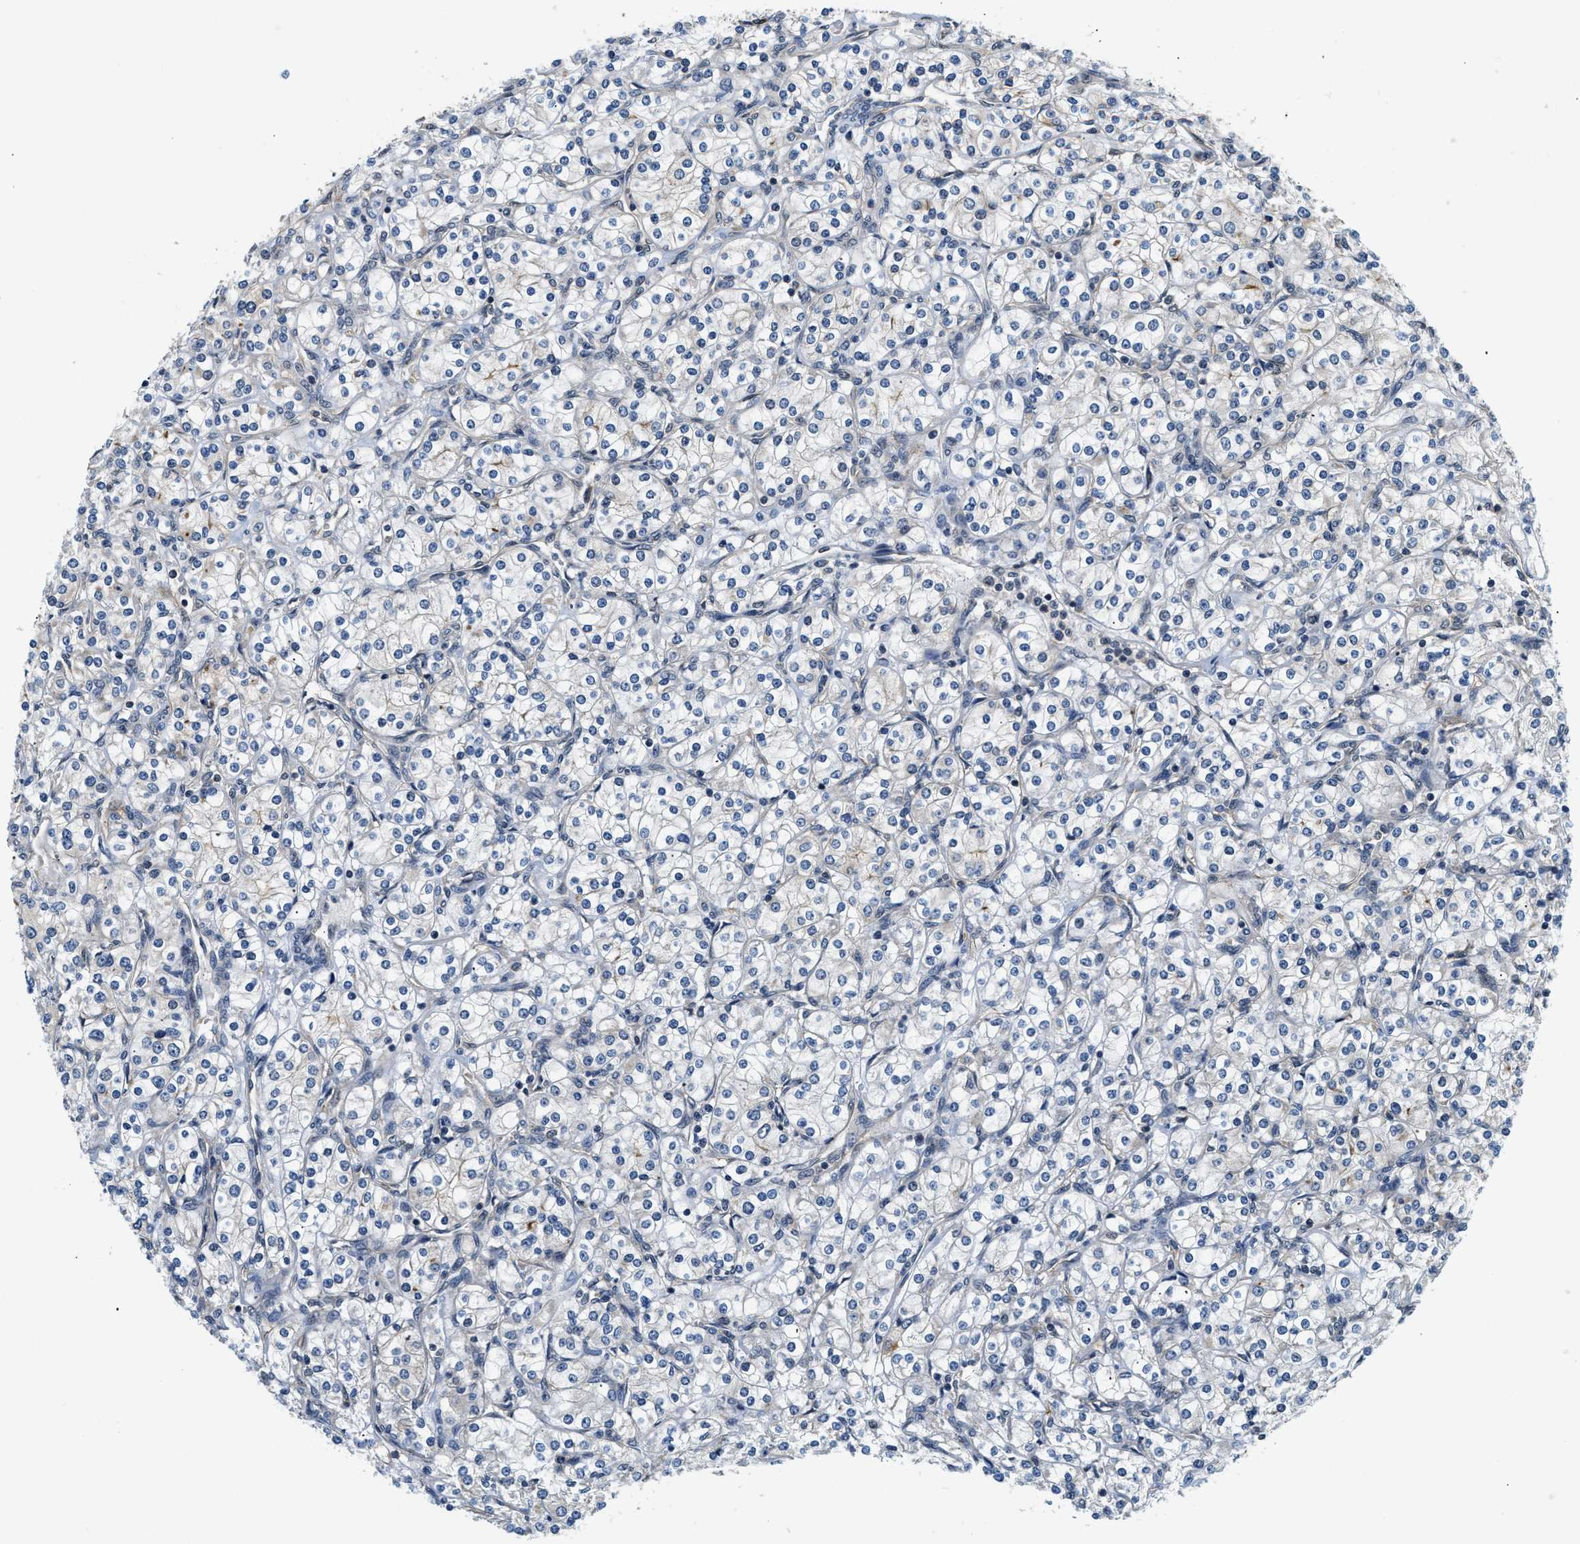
{"staining": {"intensity": "negative", "quantity": "none", "location": "none"}, "tissue": "renal cancer", "cell_type": "Tumor cells", "image_type": "cancer", "snomed": [{"axis": "morphology", "description": "Adenocarcinoma, NOS"}, {"axis": "topography", "description": "Kidney"}], "caption": "This is an immunohistochemistry image of human renal cancer (adenocarcinoma). There is no expression in tumor cells.", "gene": "BCL7C", "patient": {"sex": "male", "age": 77}}